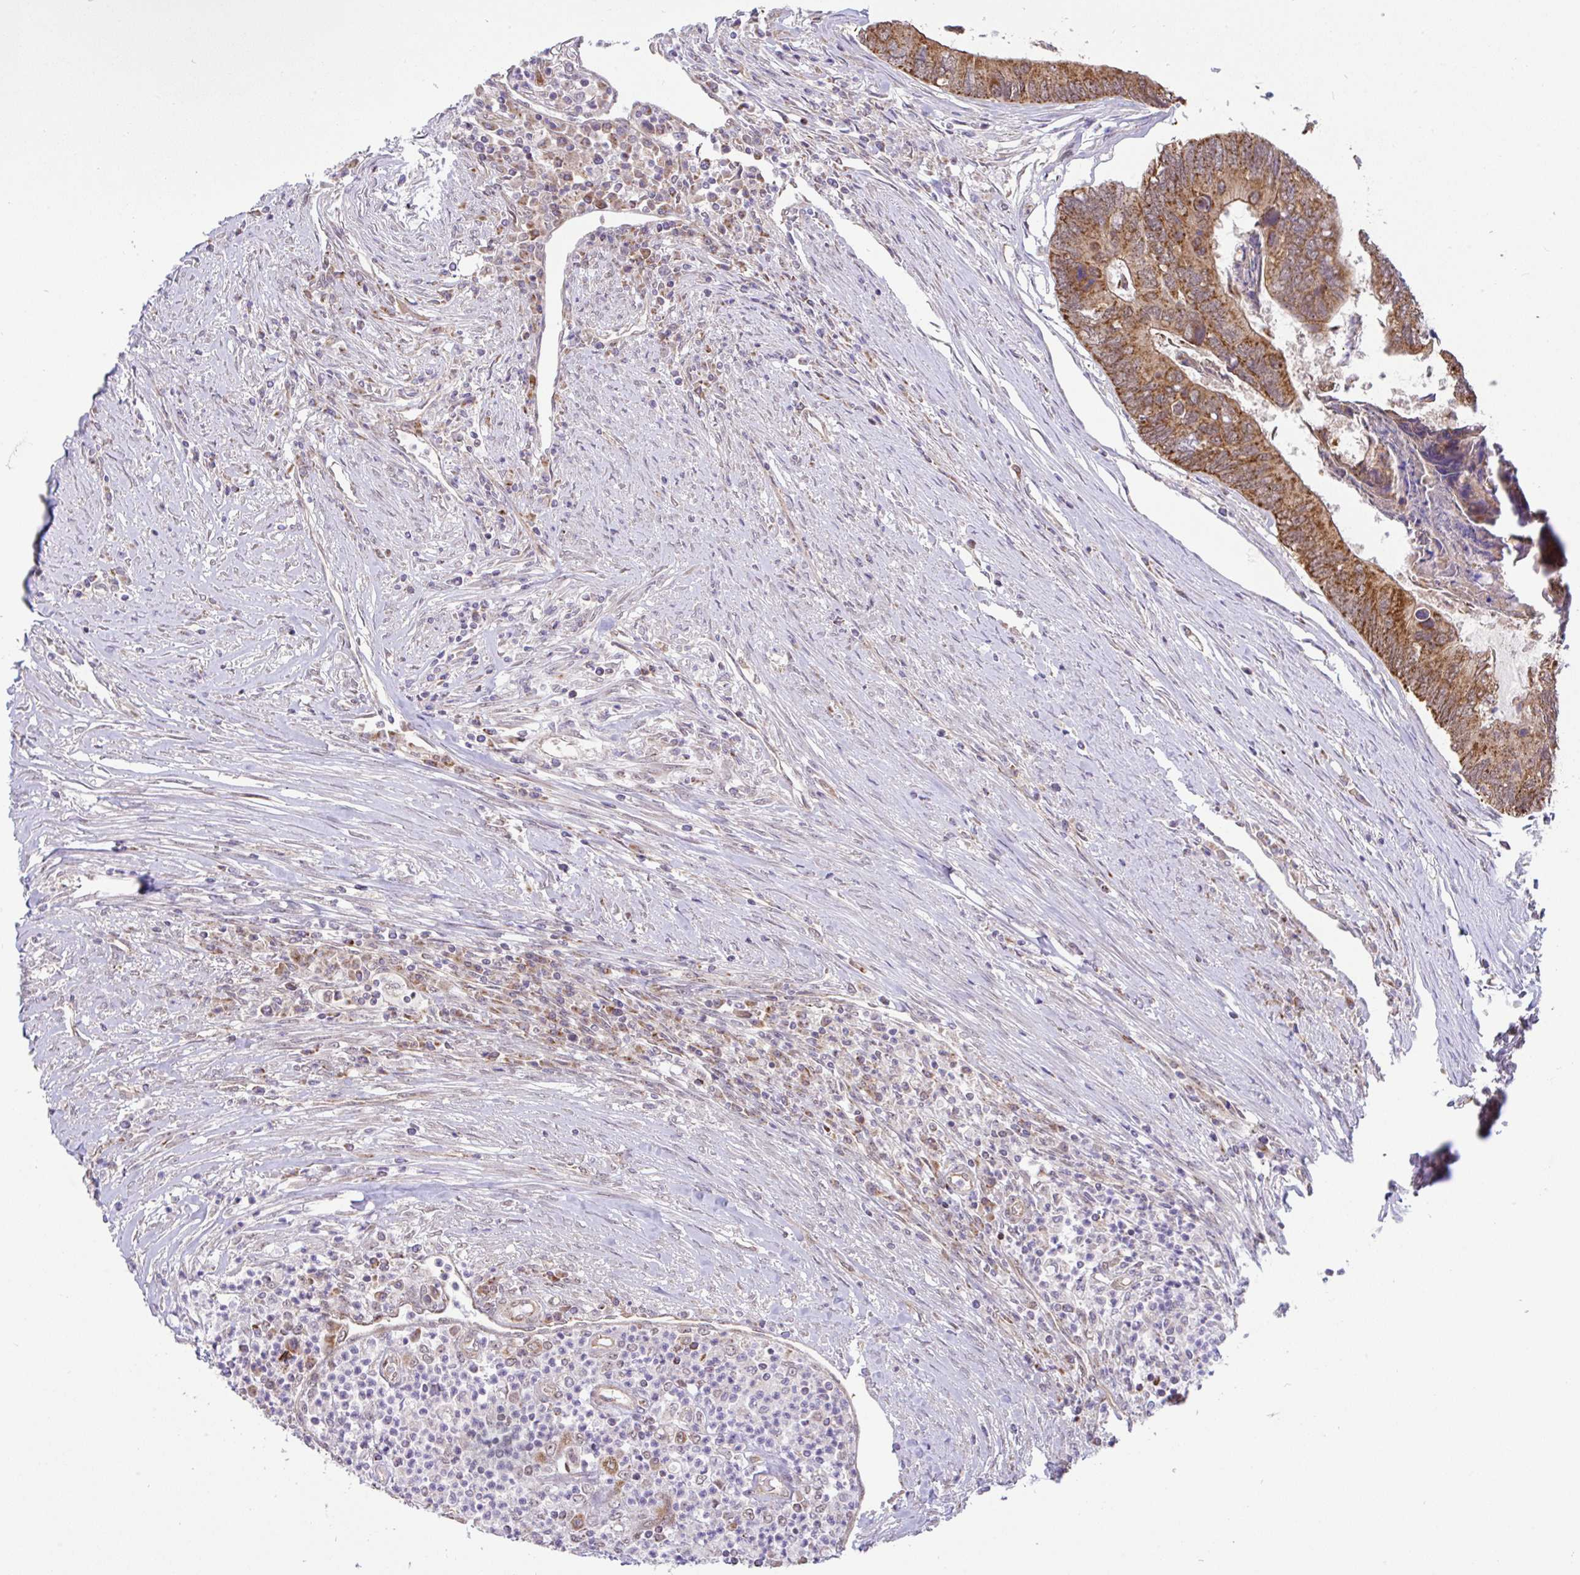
{"staining": {"intensity": "moderate", "quantity": ">75%", "location": "cytoplasmic/membranous"}, "tissue": "colorectal cancer", "cell_type": "Tumor cells", "image_type": "cancer", "snomed": [{"axis": "morphology", "description": "Adenocarcinoma, NOS"}, {"axis": "topography", "description": "Colon"}], "caption": "The immunohistochemical stain labels moderate cytoplasmic/membranous positivity in tumor cells of adenocarcinoma (colorectal) tissue.", "gene": "DLEU7", "patient": {"sex": "female", "age": 67}}